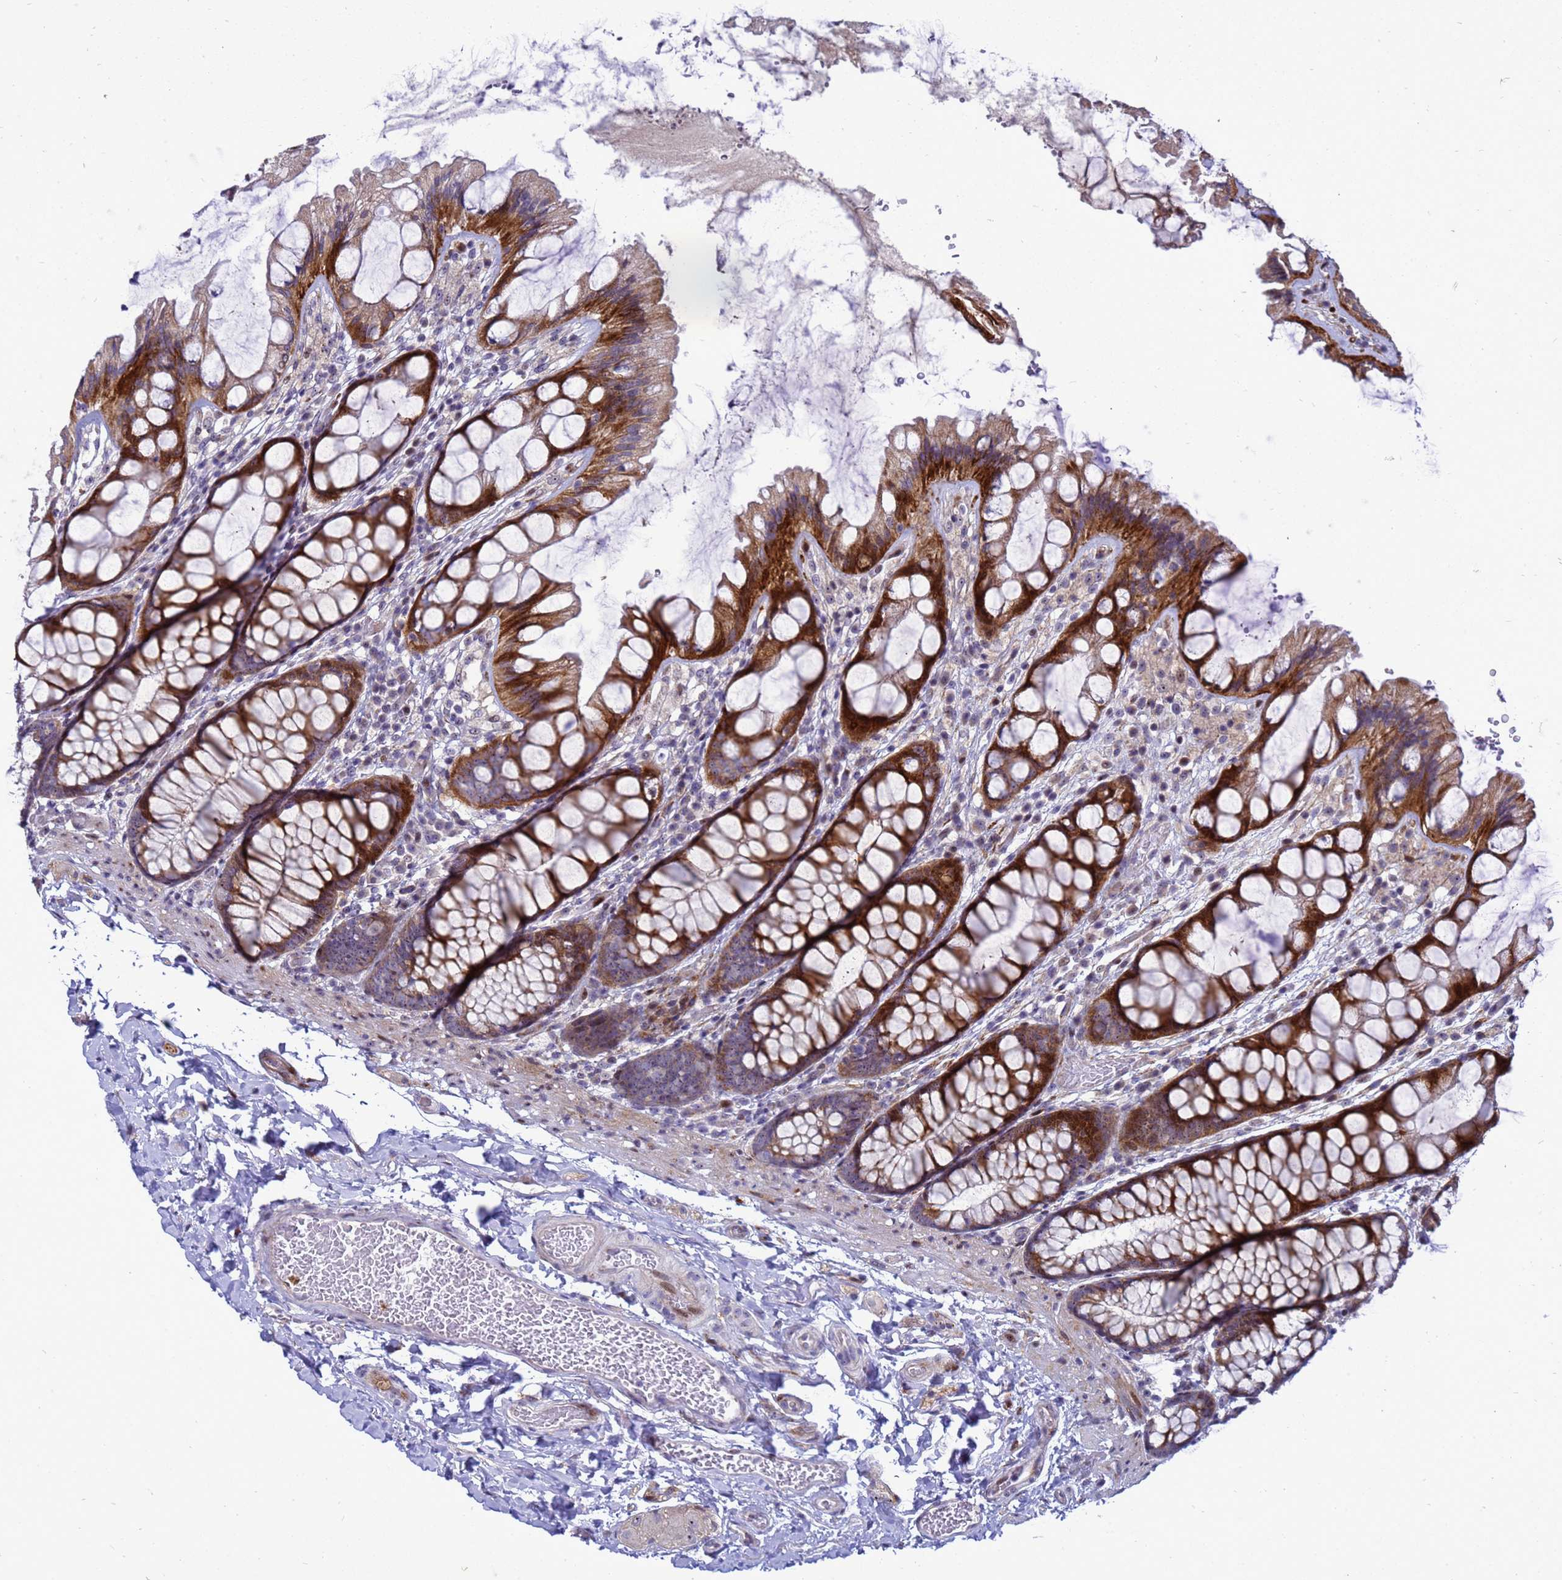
{"staining": {"intensity": "weak", "quantity": "25%-75%", "location": "cytoplasmic/membranous"}, "tissue": "colon", "cell_type": "Endothelial cells", "image_type": "normal", "snomed": [{"axis": "morphology", "description": "Normal tissue, NOS"}, {"axis": "topography", "description": "Colon"}], "caption": "A brown stain labels weak cytoplasmic/membranous positivity of a protein in endothelial cells of benign human colon.", "gene": "RSPO1", "patient": {"sex": "male", "age": 47}}